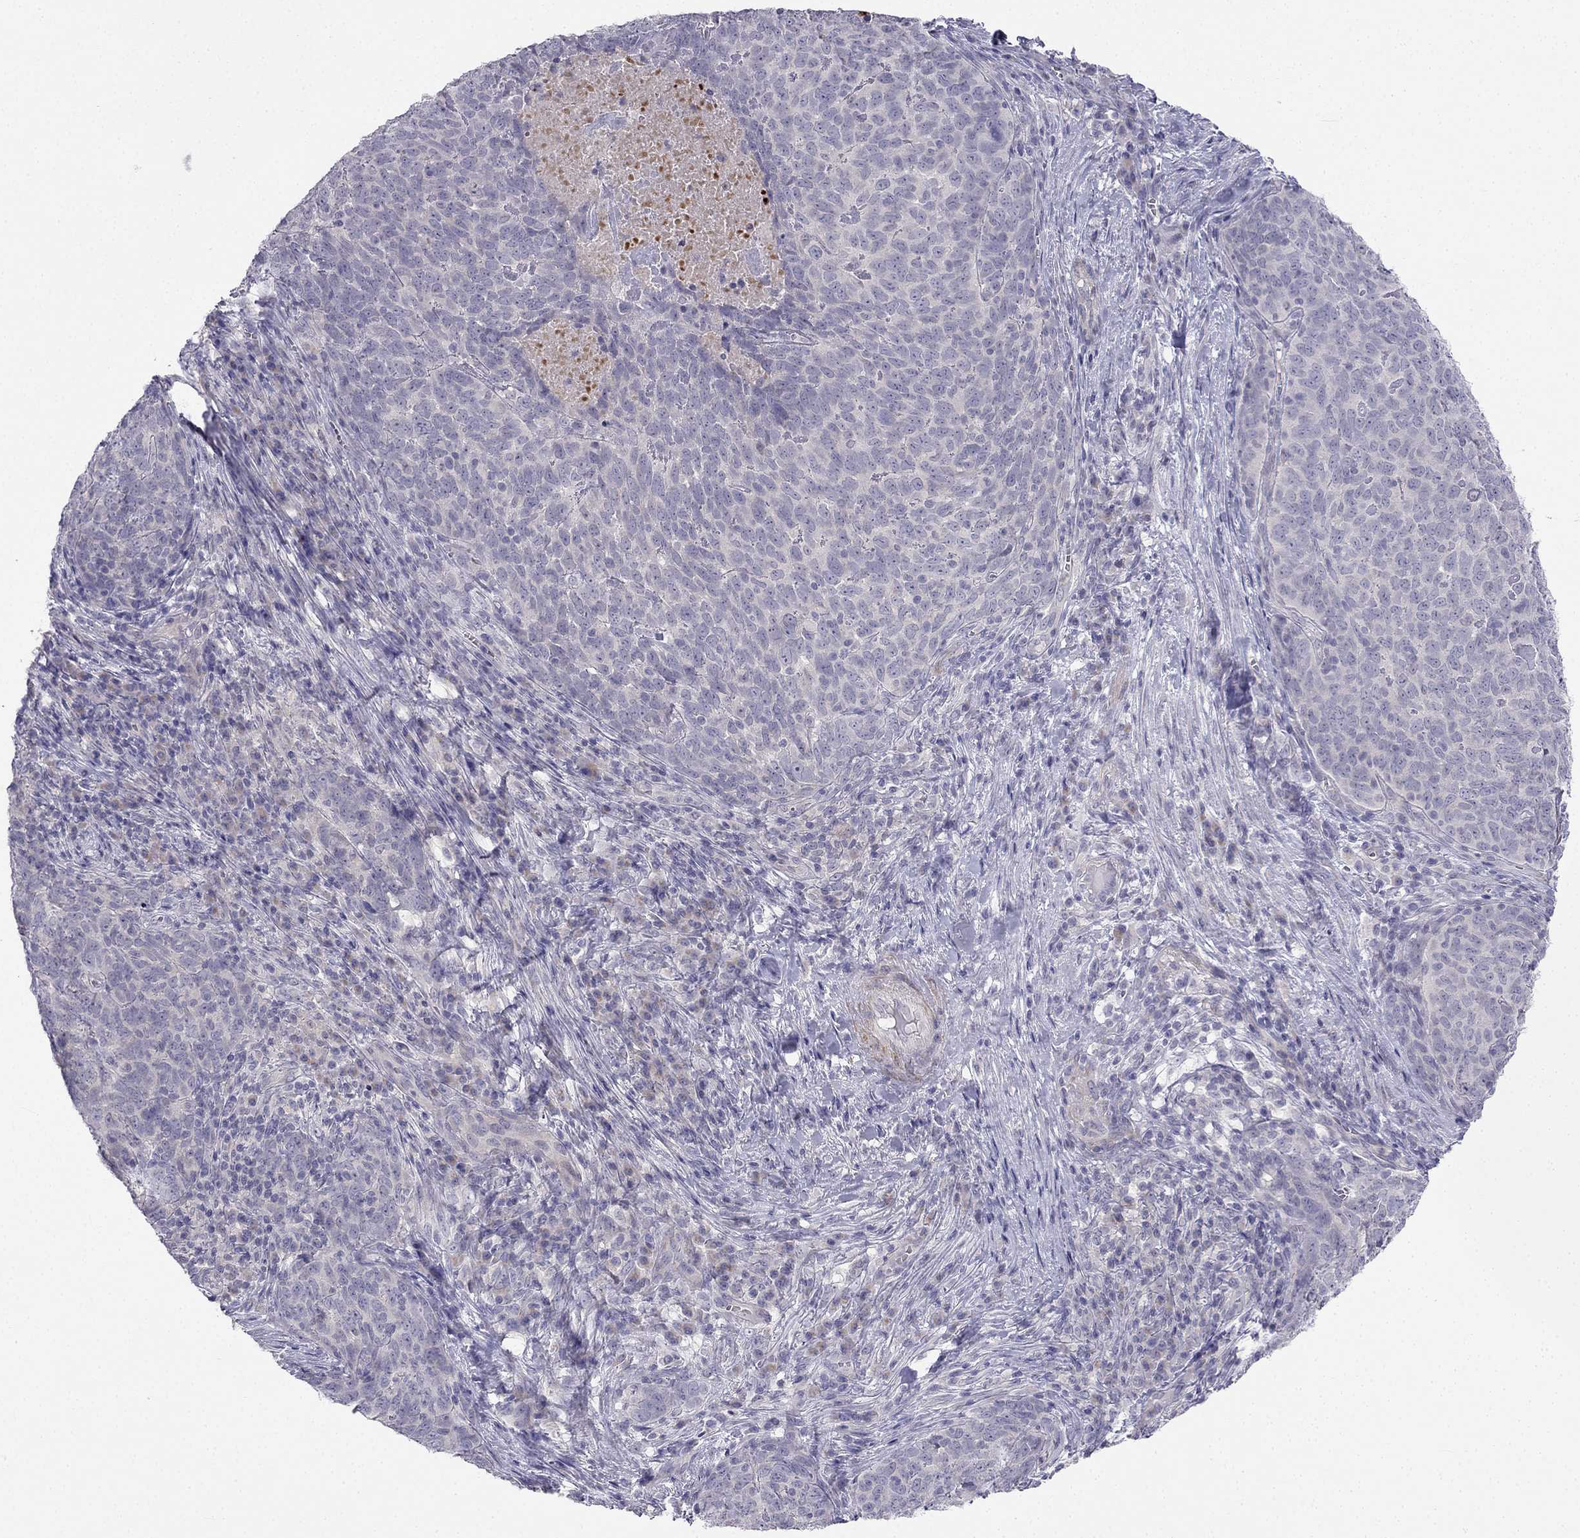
{"staining": {"intensity": "negative", "quantity": "none", "location": "none"}, "tissue": "skin cancer", "cell_type": "Tumor cells", "image_type": "cancer", "snomed": [{"axis": "morphology", "description": "Squamous cell carcinoma, NOS"}, {"axis": "topography", "description": "Skin"}, {"axis": "topography", "description": "Anal"}], "caption": "Tumor cells show no significant protein expression in skin squamous cell carcinoma.", "gene": "C16orf89", "patient": {"sex": "female", "age": 51}}